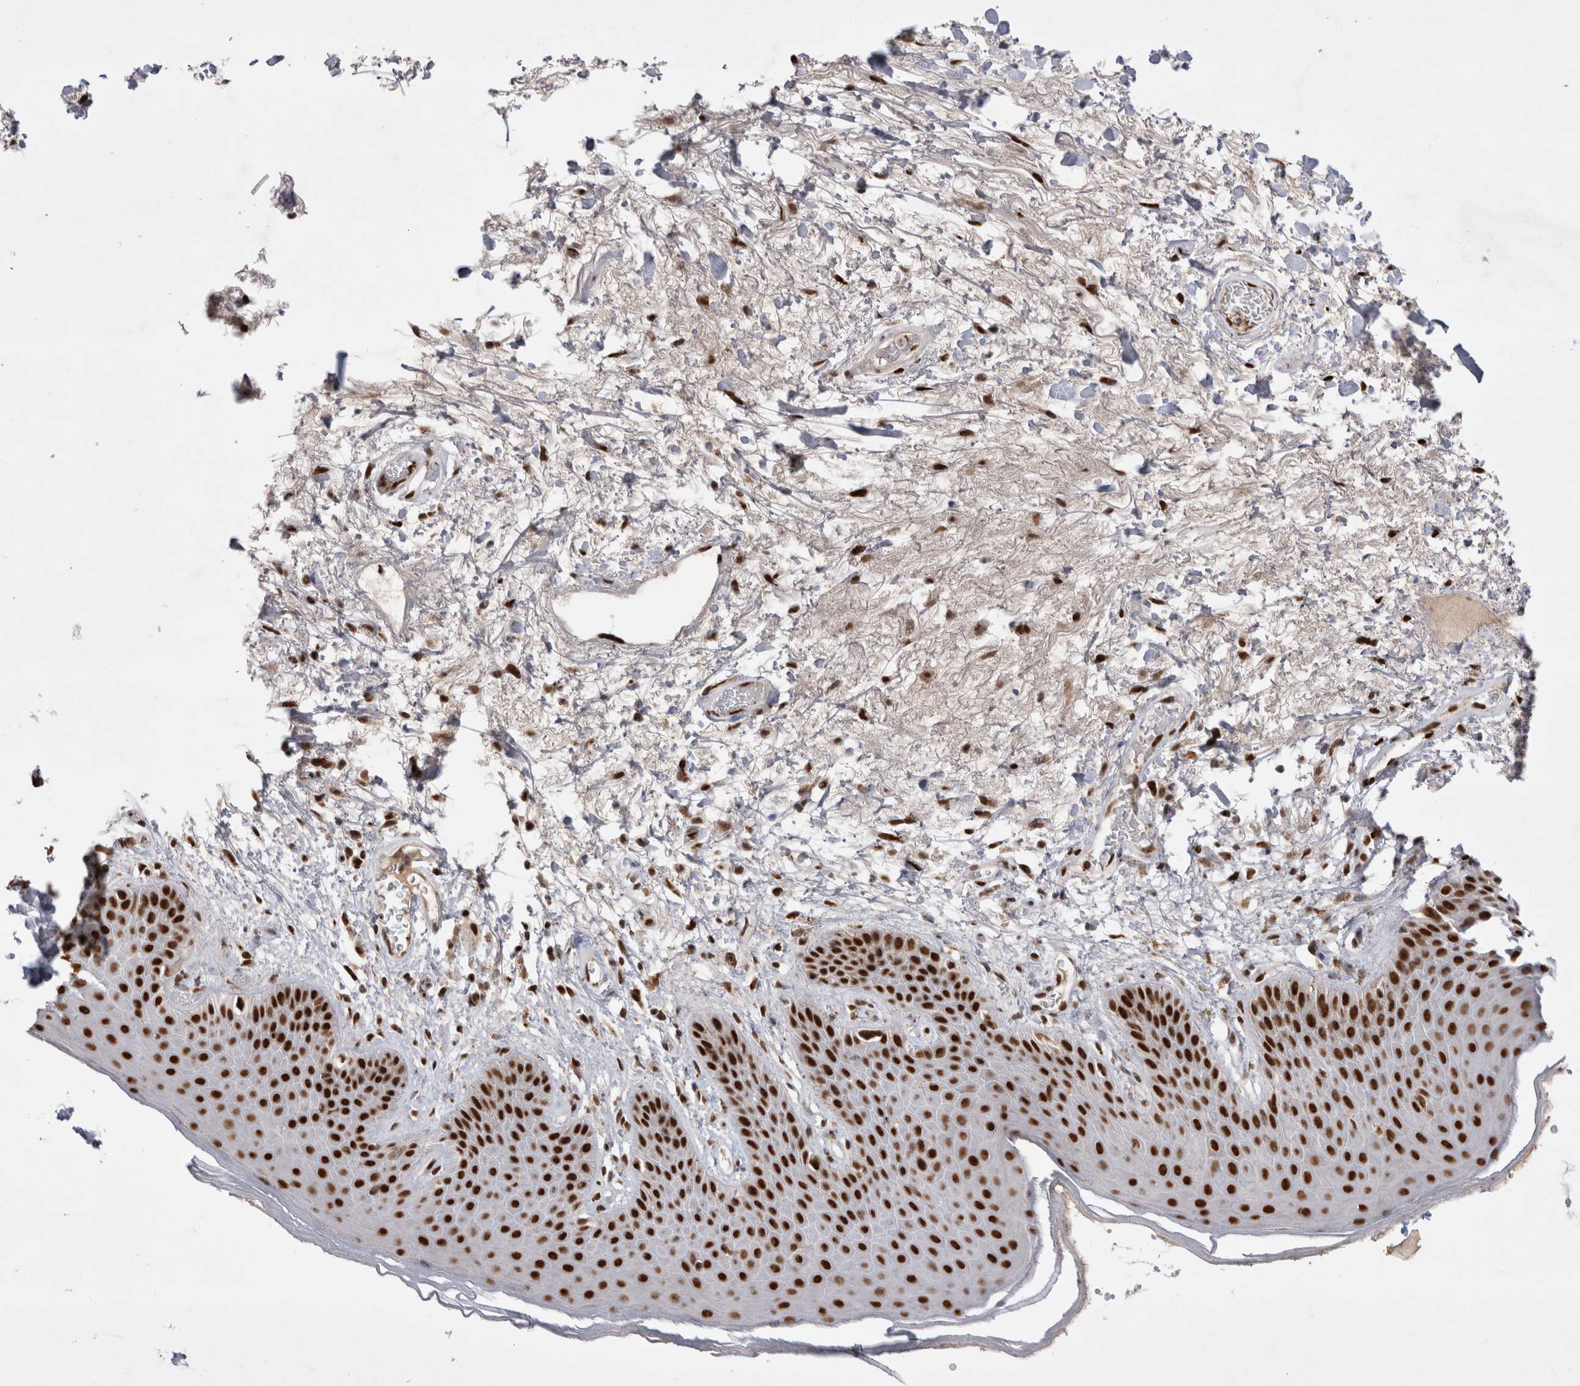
{"staining": {"intensity": "strong", "quantity": ">75%", "location": "nuclear"}, "tissue": "skin", "cell_type": "Epidermal cells", "image_type": "normal", "snomed": [{"axis": "morphology", "description": "Normal tissue, NOS"}, {"axis": "topography", "description": "Anal"}], "caption": "Unremarkable skin was stained to show a protein in brown. There is high levels of strong nuclear staining in about >75% of epidermal cells. Using DAB (3,3'-diaminobenzidine) (brown) and hematoxylin (blue) stains, captured at high magnification using brightfield microscopy.", "gene": "EYA2", "patient": {"sex": "male", "age": 74}}